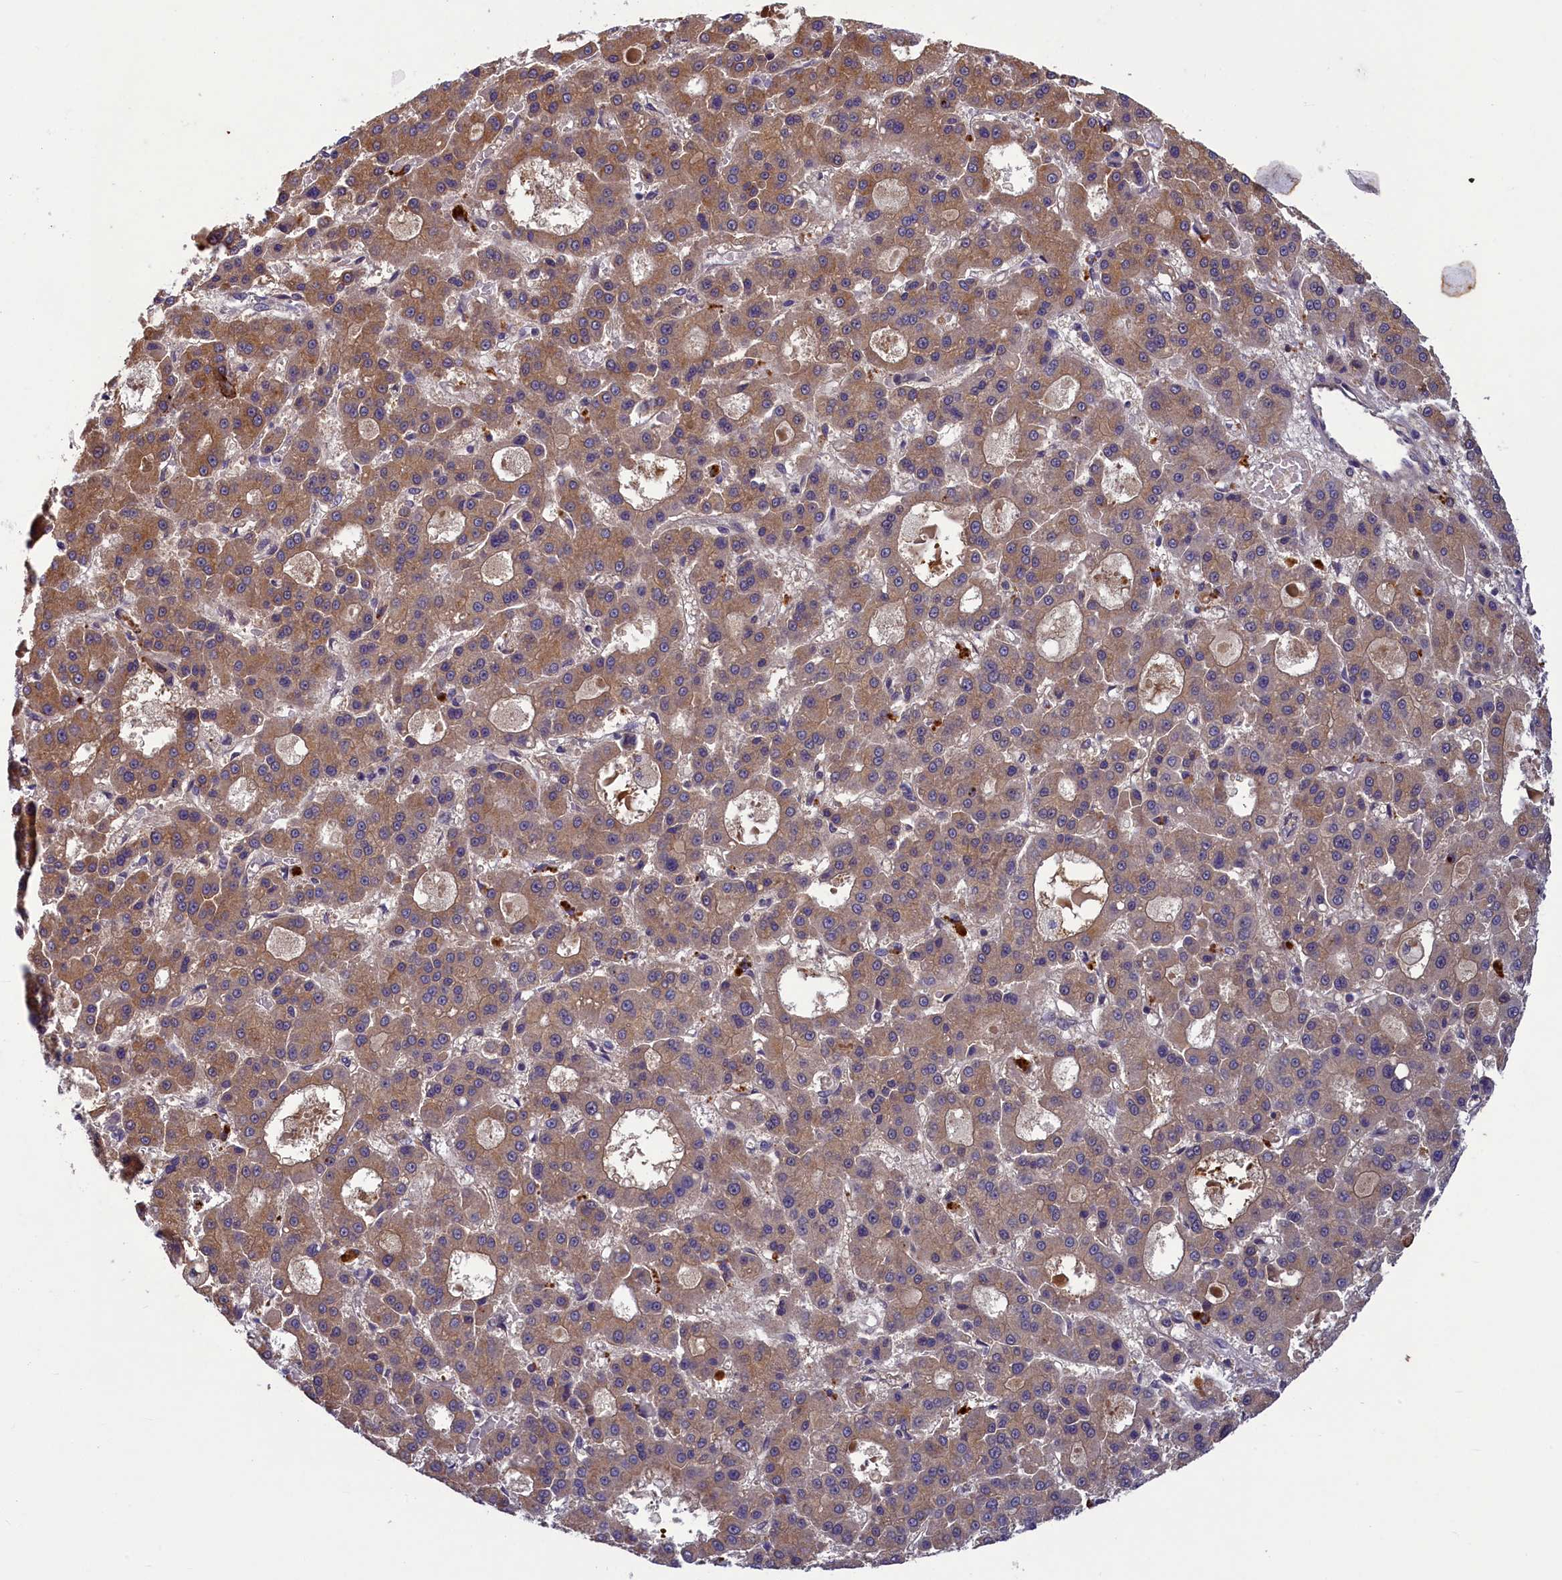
{"staining": {"intensity": "moderate", "quantity": ">75%", "location": "cytoplasmic/membranous"}, "tissue": "liver cancer", "cell_type": "Tumor cells", "image_type": "cancer", "snomed": [{"axis": "morphology", "description": "Carcinoma, Hepatocellular, NOS"}, {"axis": "topography", "description": "Liver"}], "caption": "High-power microscopy captured an immunohistochemistry micrograph of liver cancer (hepatocellular carcinoma), revealing moderate cytoplasmic/membranous expression in about >75% of tumor cells.", "gene": "NUBP1", "patient": {"sex": "male", "age": 70}}